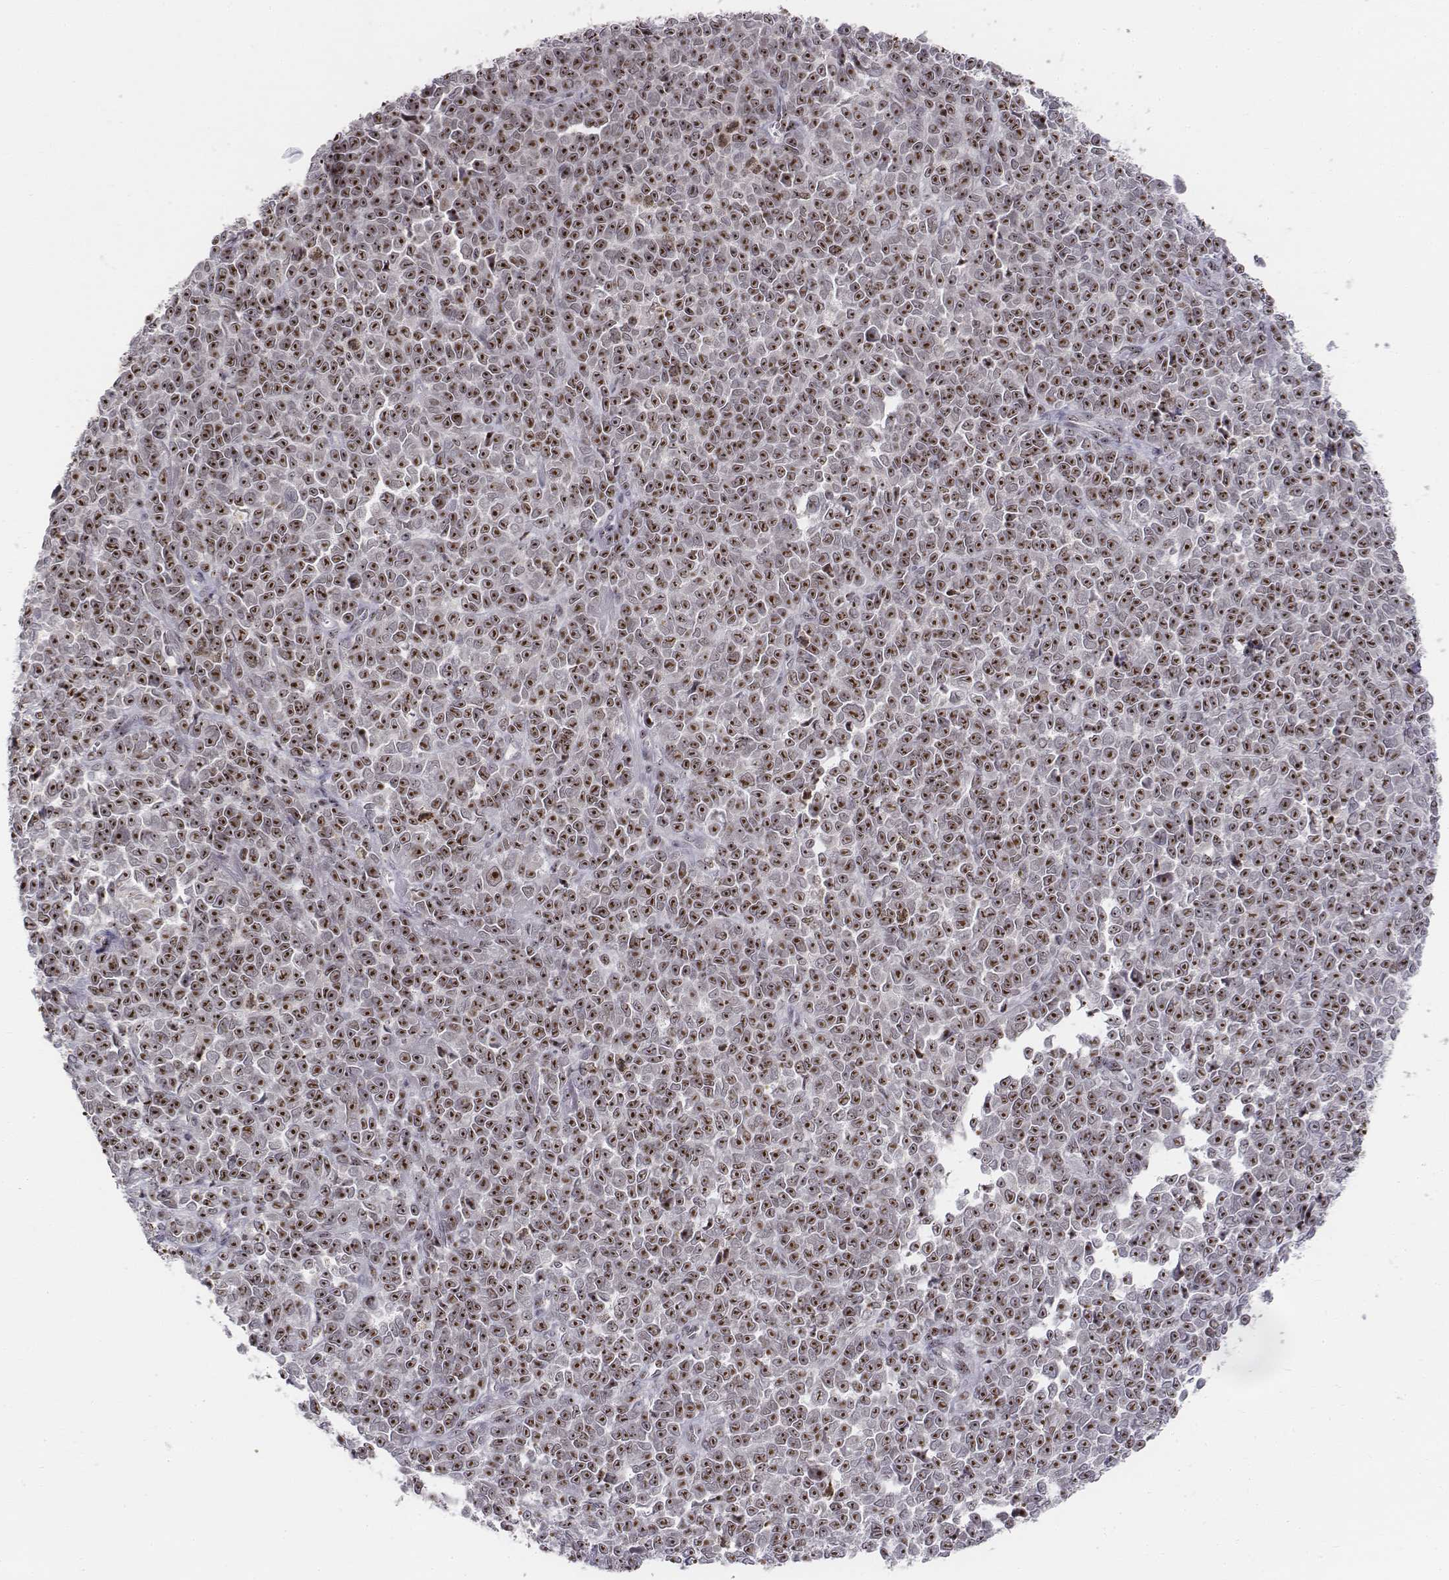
{"staining": {"intensity": "moderate", "quantity": ">75%", "location": "nuclear"}, "tissue": "melanoma", "cell_type": "Tumor cells", "image_type": "cancer", "snomed": [{"axis": "morphology", "description": "Malignant melanoma, NOS"}, {"axis": "topography", "description": "Skin"}], "caption": "Tumor cells show moderate nuclear expression in about >75% of cells in melanoma.", "gene": "PHF6", "patient": {"sex": "female", "age": 95}}